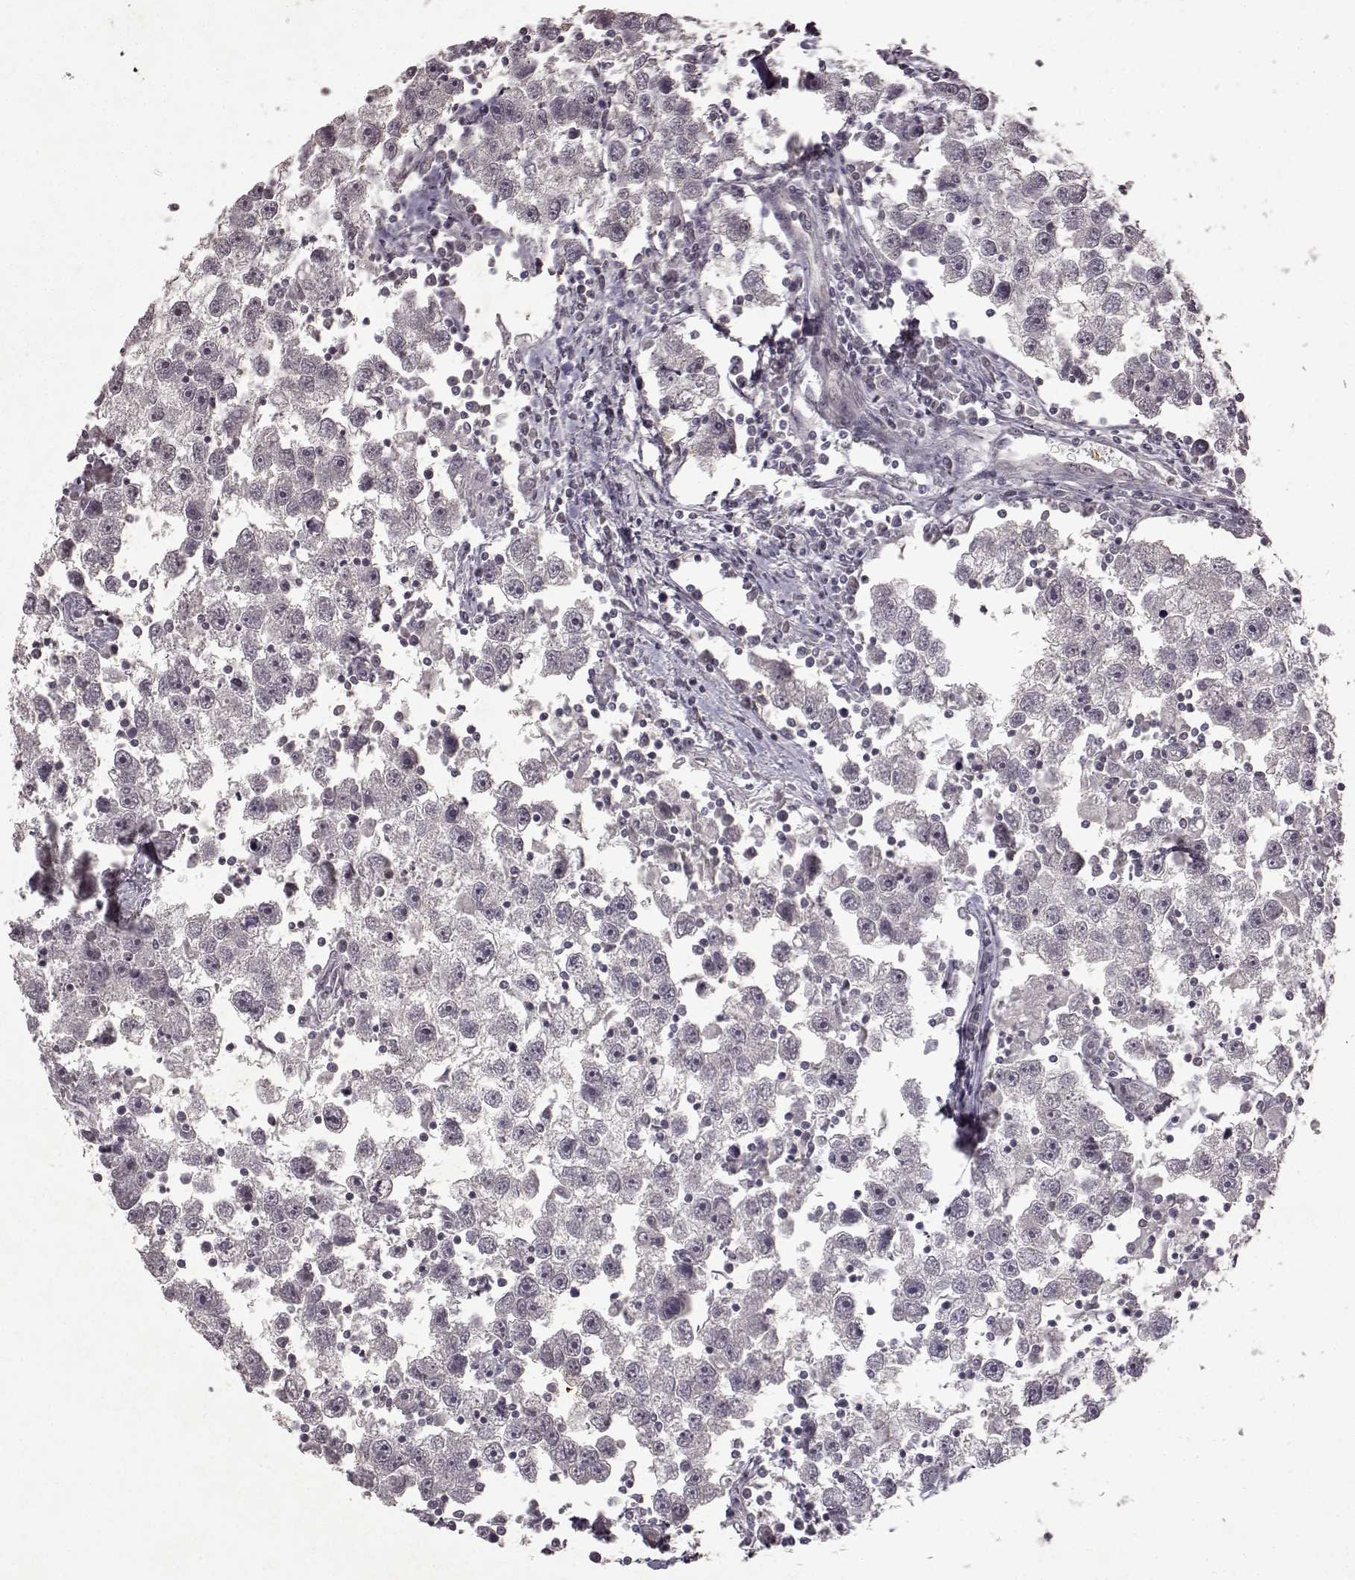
{"staining": {"intensity": "negative", "quantity": "none", "location": "none"}, "tissue": "testis cancer", "cell_type": "Tumor cells", "image_type": "cancer", "snomed": [{"axis": "morphology", "description": "Seminoma, NOS"}, {"axis": "topography", "description": "Testis"}], "caption": "The micrograph demonstrates no significant staining in tumor cells of testis cancer. The staining was performed using DAB to visualize the protein expression in brown, while the nuclei were stained in blue with hematoxylin (Magnification: 20x).", "gene": "LHB", "patient": {"sex": "male", "age": 30}}